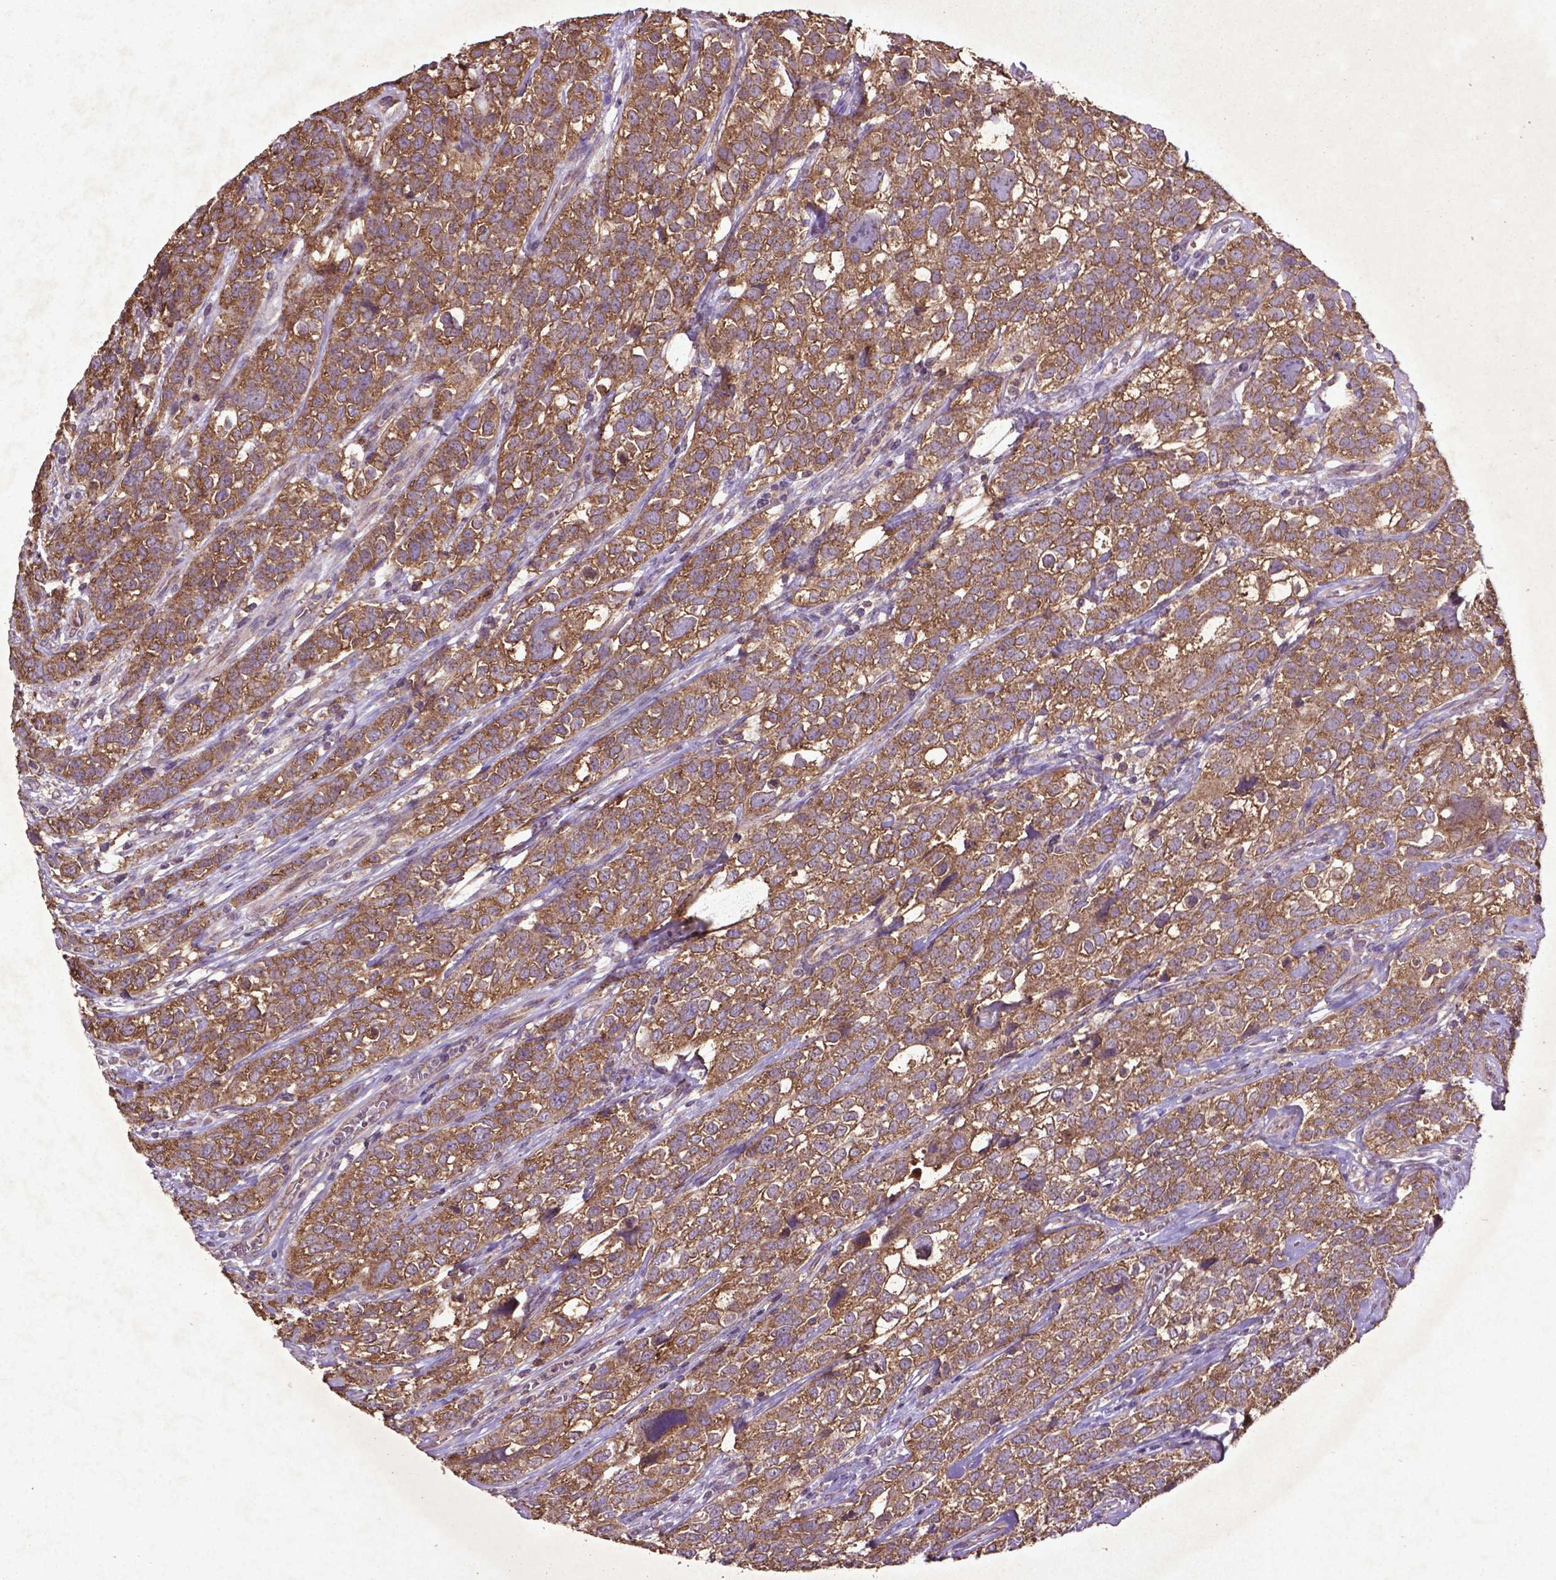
{"staining": {"intensity": "moderate", "quantity": ">75%", "location": "cytoplasmic/membranous"}, "tissue": "urothelial cancer", "cell_type": "Tumor cells", "image_type": "cancer", "snomed": [{"axis": "morphology", "description": "Urothelial carcinoma, High grade"}, {"axis": "topography", "description": "Urinary bladder"}], "caption": "Protein expression analysis of urothelial cancer exhibits moderate cytoplasmic/membranous positivity in about >75% of tumor cells.", "gene": "MTOR", "patient": {"sex": "female", "age": 58}}